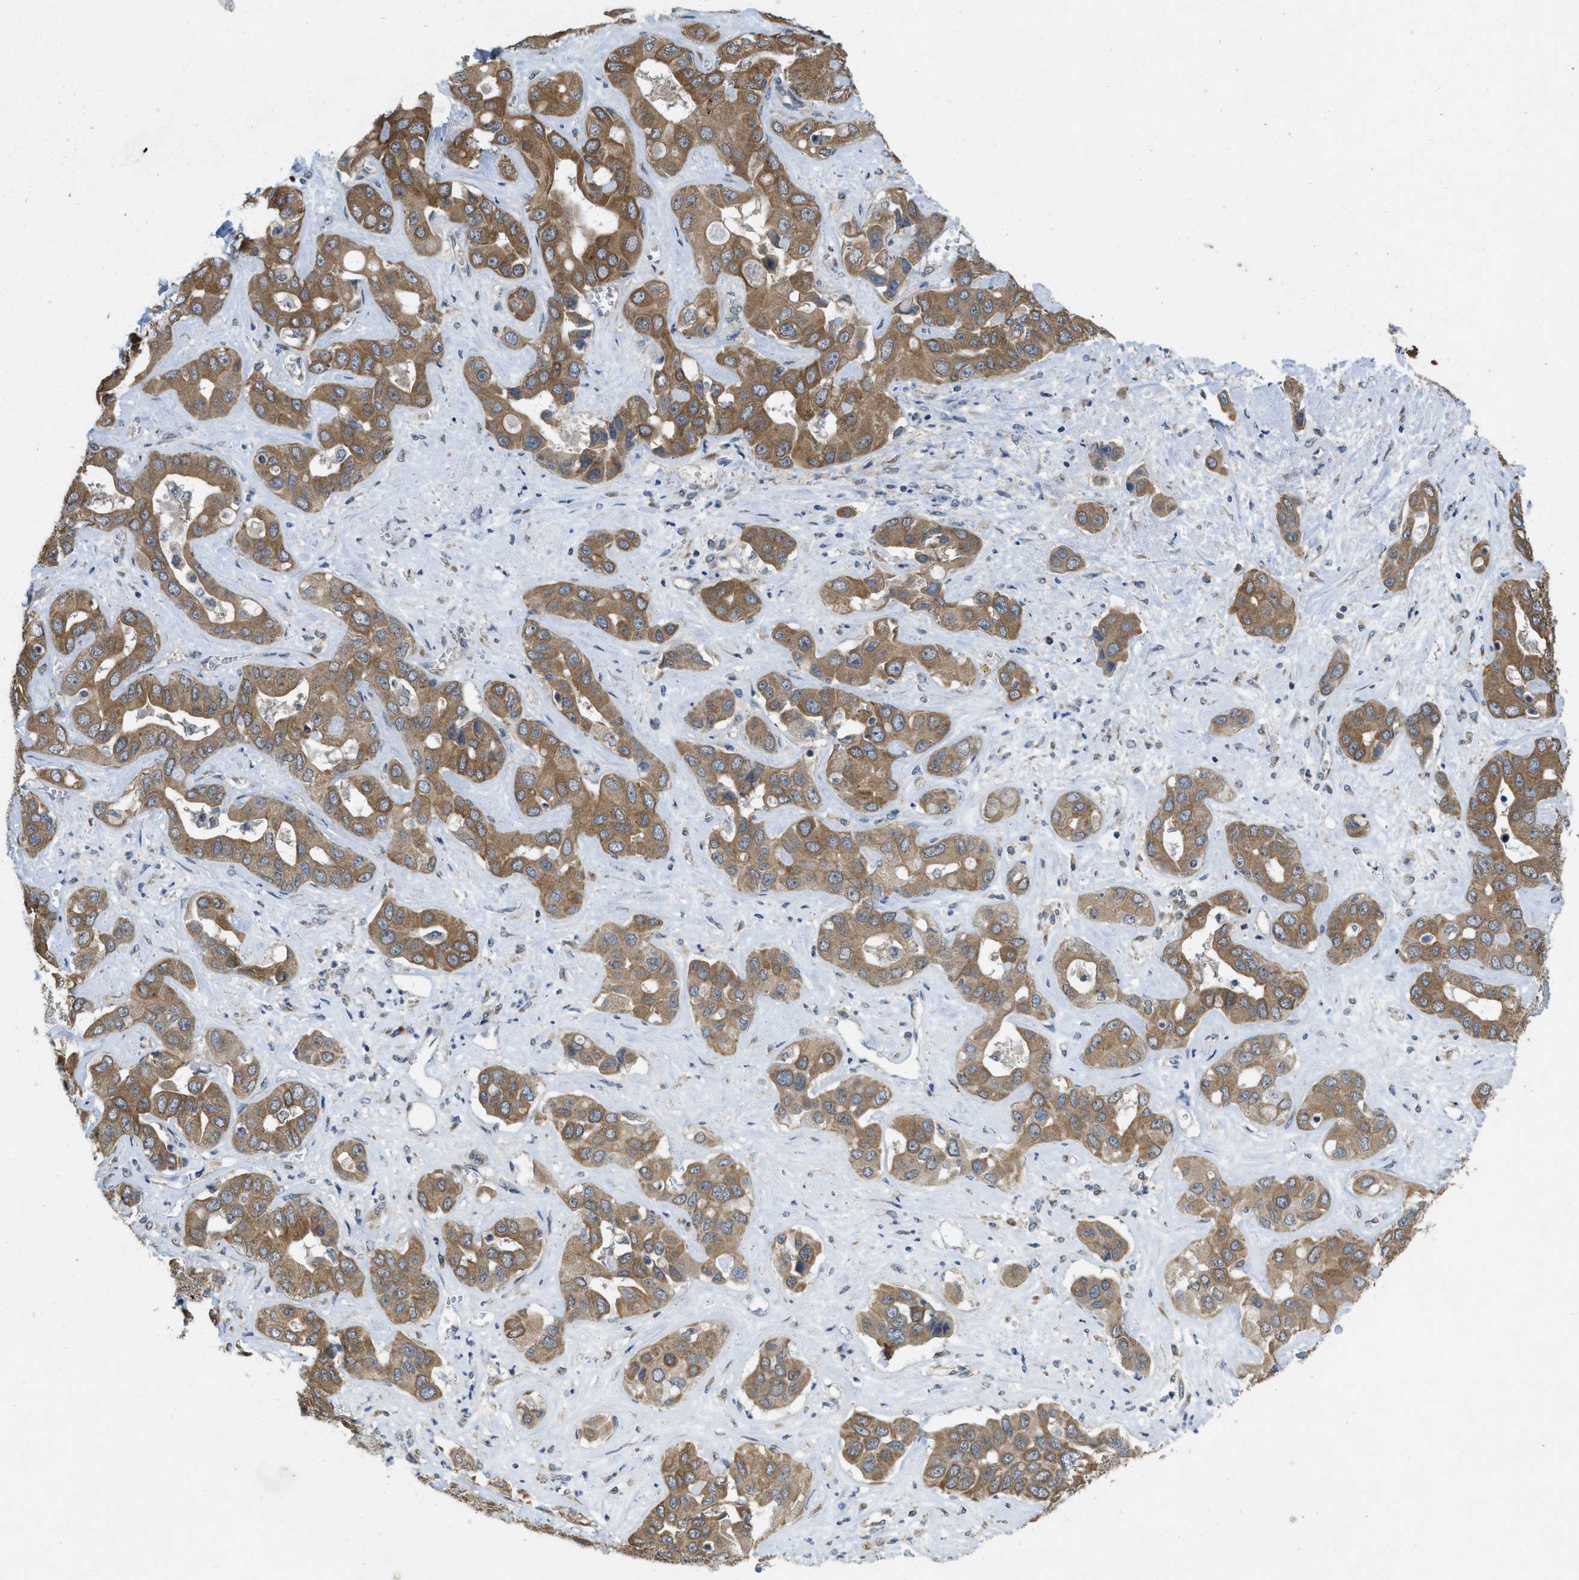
{"staining": {"intensity": "moderate", "quantity": ">75%", "location": "cytoplasmic/membranous"}, "tissue": "liver cancer", "cell_type": "Tumor cells", "image_type": "cancer", "snomed": [{"axis": "morphology", "description": "Cholangiocarcinoma"}, {"axis": "topography", "description": "Liver"}], "caption": "High-power microscopy captured an immunohistochemistry (IHC) histopathology image of liver cholangiocarcinoma, revealing moderate cytoplasmic/membranous expression in about >75% of tumor cells.", "gene": "IFNLR1", "patient": {"sex": "female", "age": 52}}